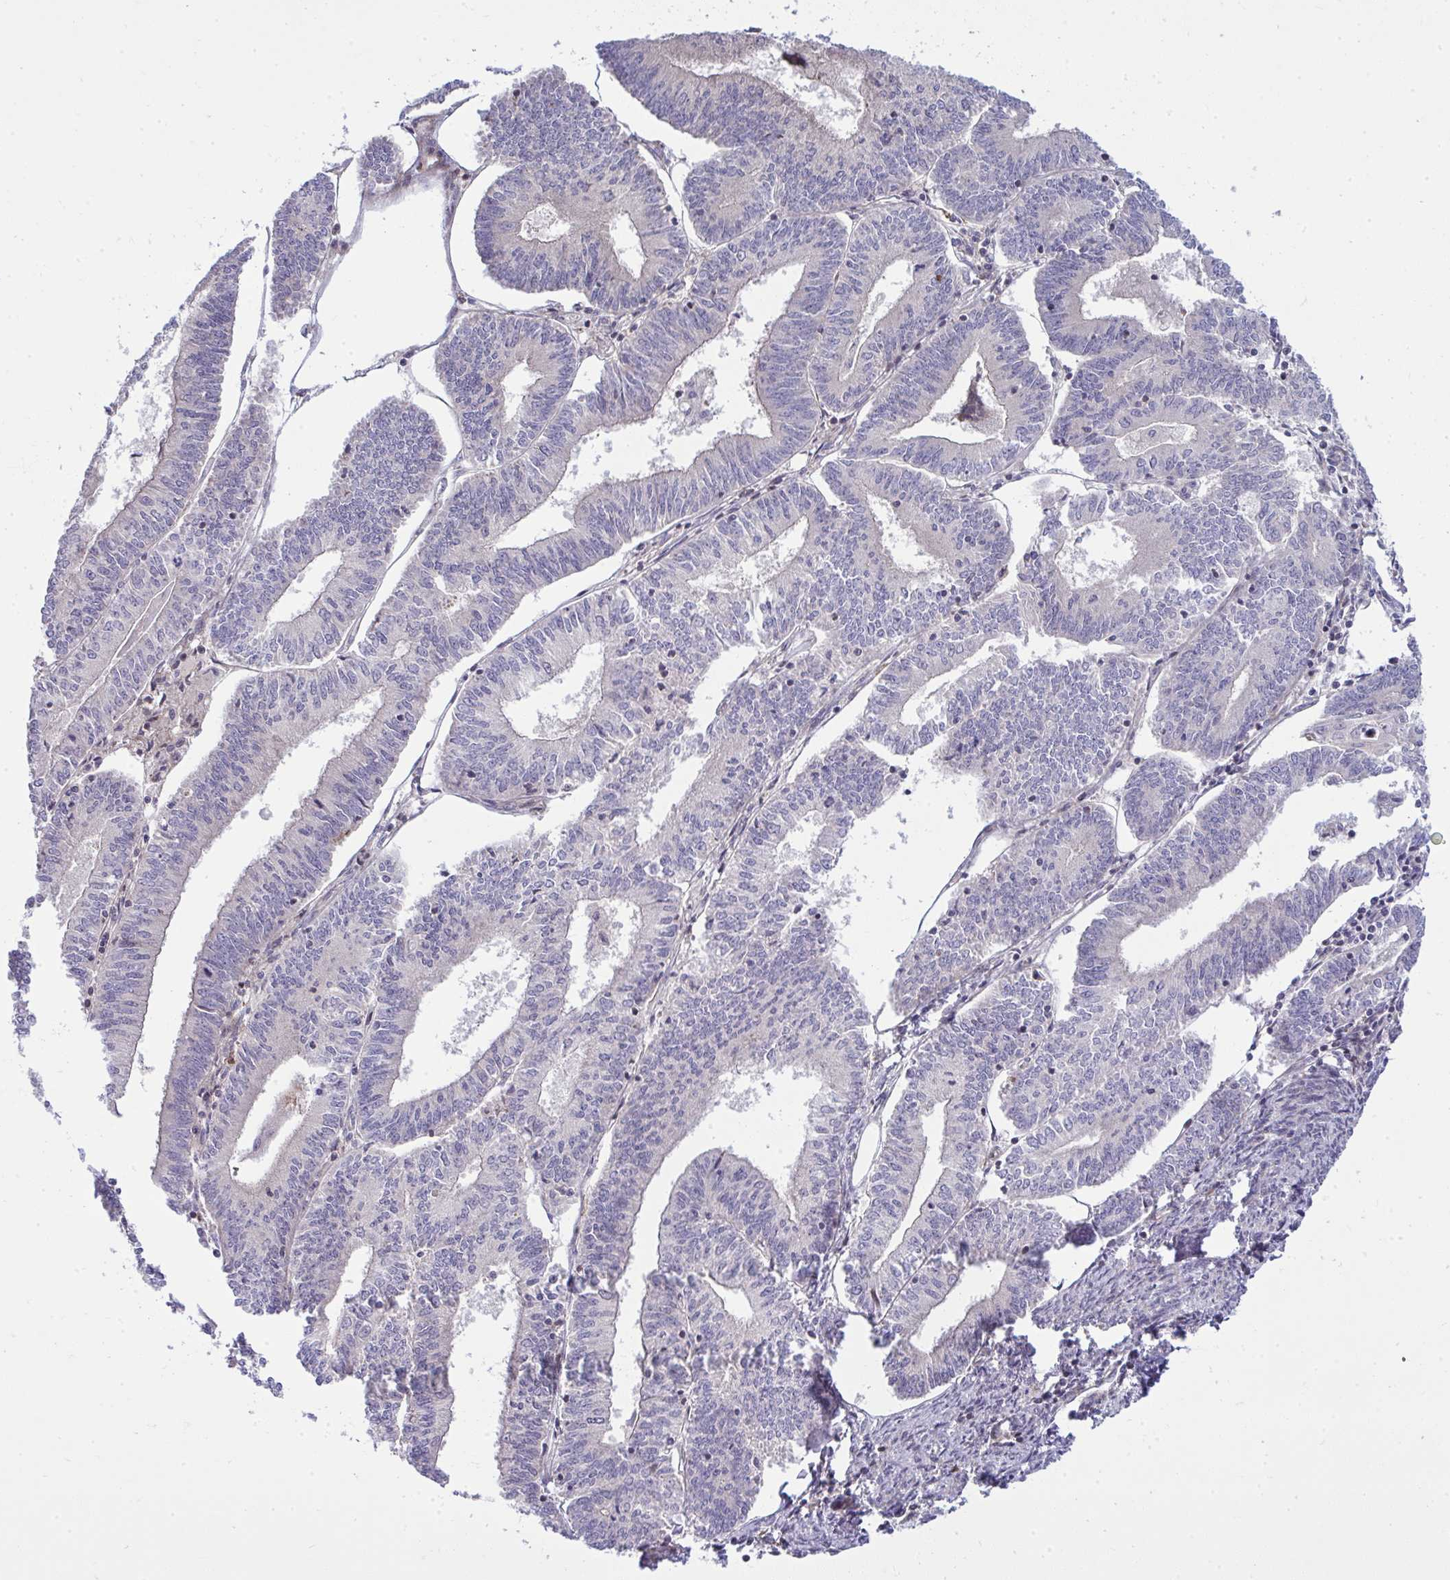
{"staining": {"intensity": "negative", "quantity": "none", "location": "none"}, "tissue": "endometrial cancer", "cell_type": "Tumor cells", "image_type": "cancer", "snomed": [{"axis": "morphology", "description": "Adenocarcinoma, NOS"}, {"axis": "topography", "description": "Endometrium"}], "caption": "Image shows no protein staining in tumor cells of adenocarcinoma (endometrial) tissue.", "gene": "ZSCAN9", "patient": {"sex": "female", "age": 61}}